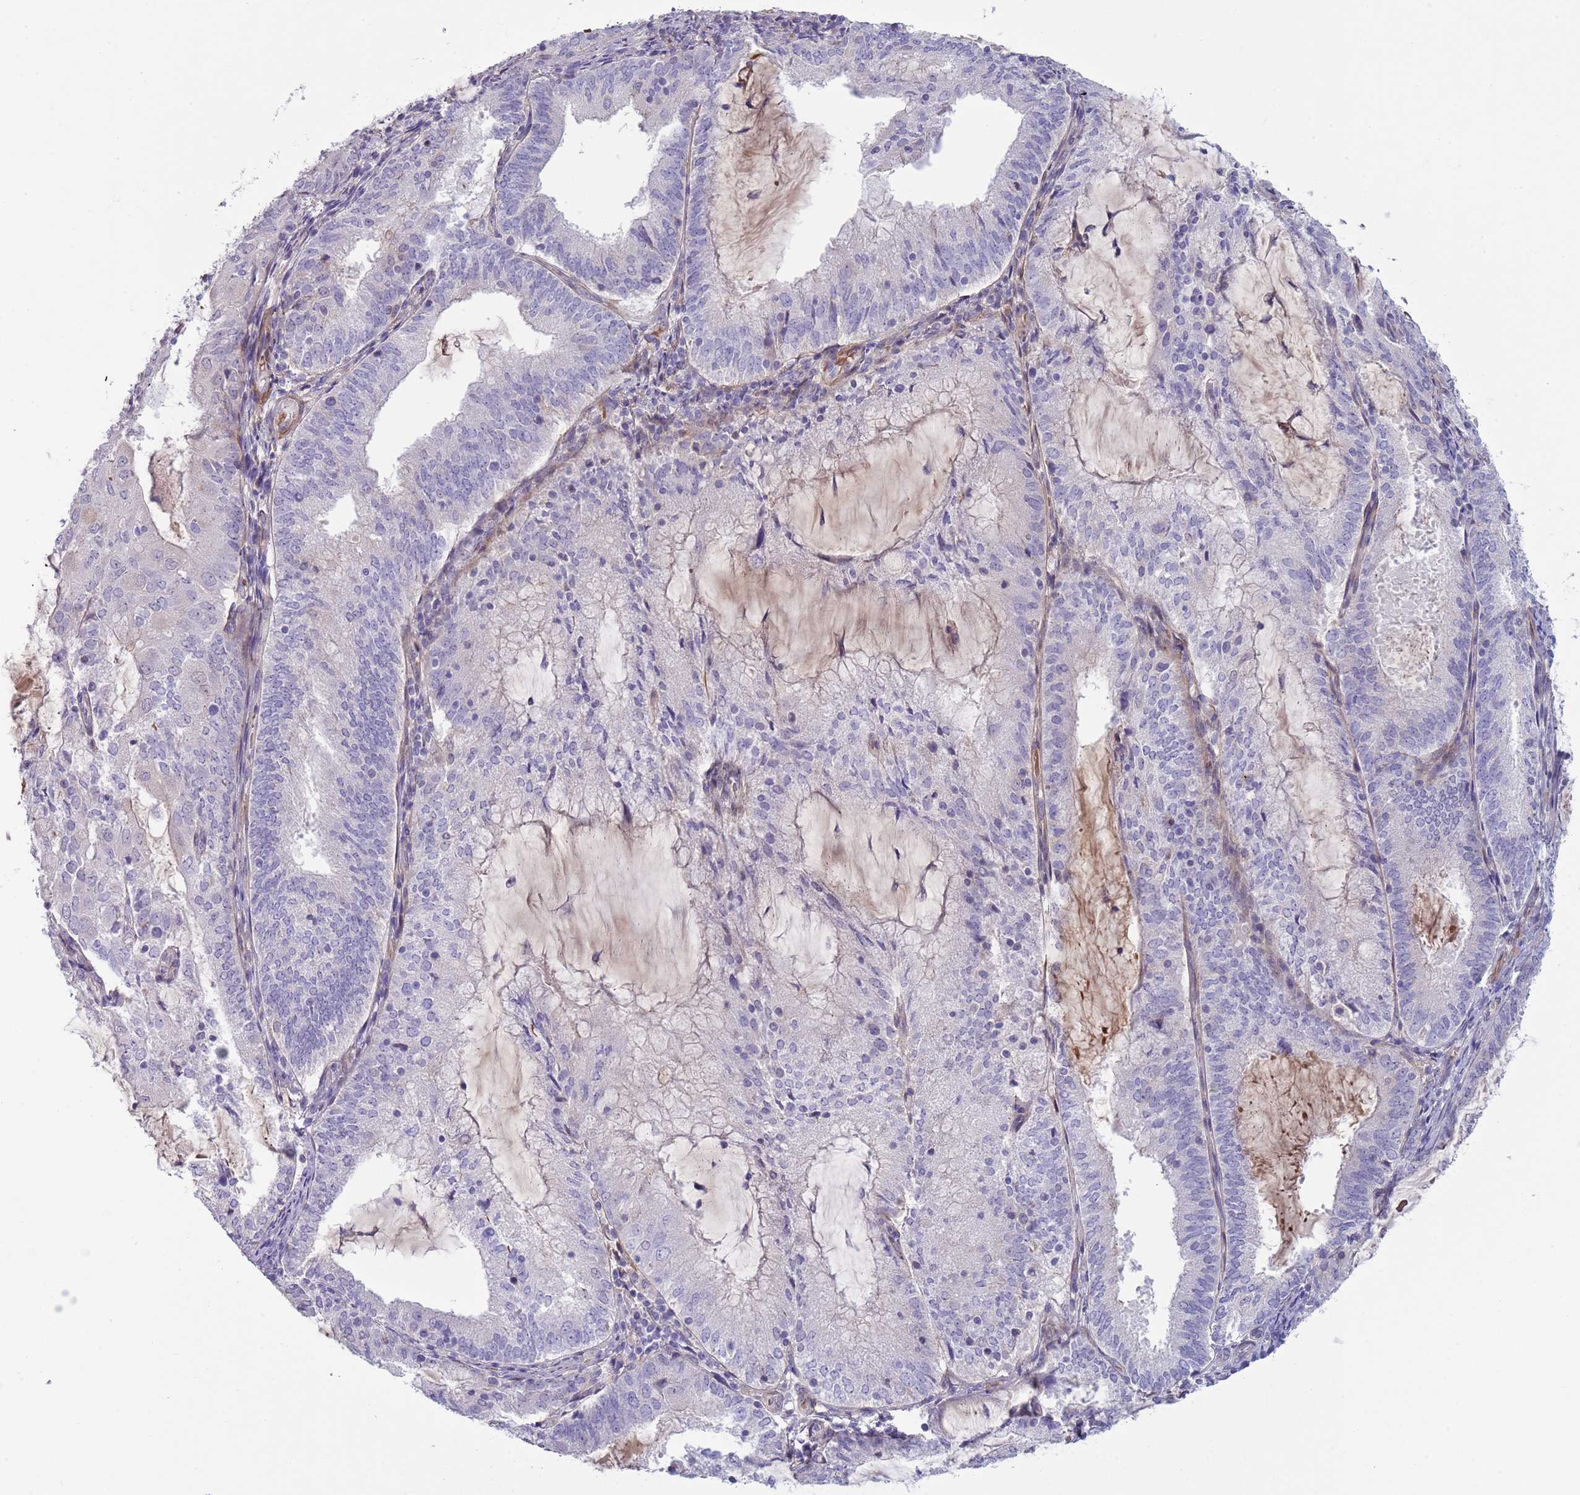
{"staining": {"intensity": "negative", "quantity": "none", "location": "none"}, "tissue": "endometrial cancer", "cell_type": "Tumor cells", "image_type": "cancer", "snomed": [{"axis": "morphology", "description": "Adenocarcinoma, NOS"}, {"axis": "topography", "description": "Endometrium"}], "caption": "A micrograph of adenocarcinoma (endometrial) stained for a protein shows no brown staining in tumor cells.", "gene": "TINAGL1", "patient": {"sex": "female", "age": 81}}